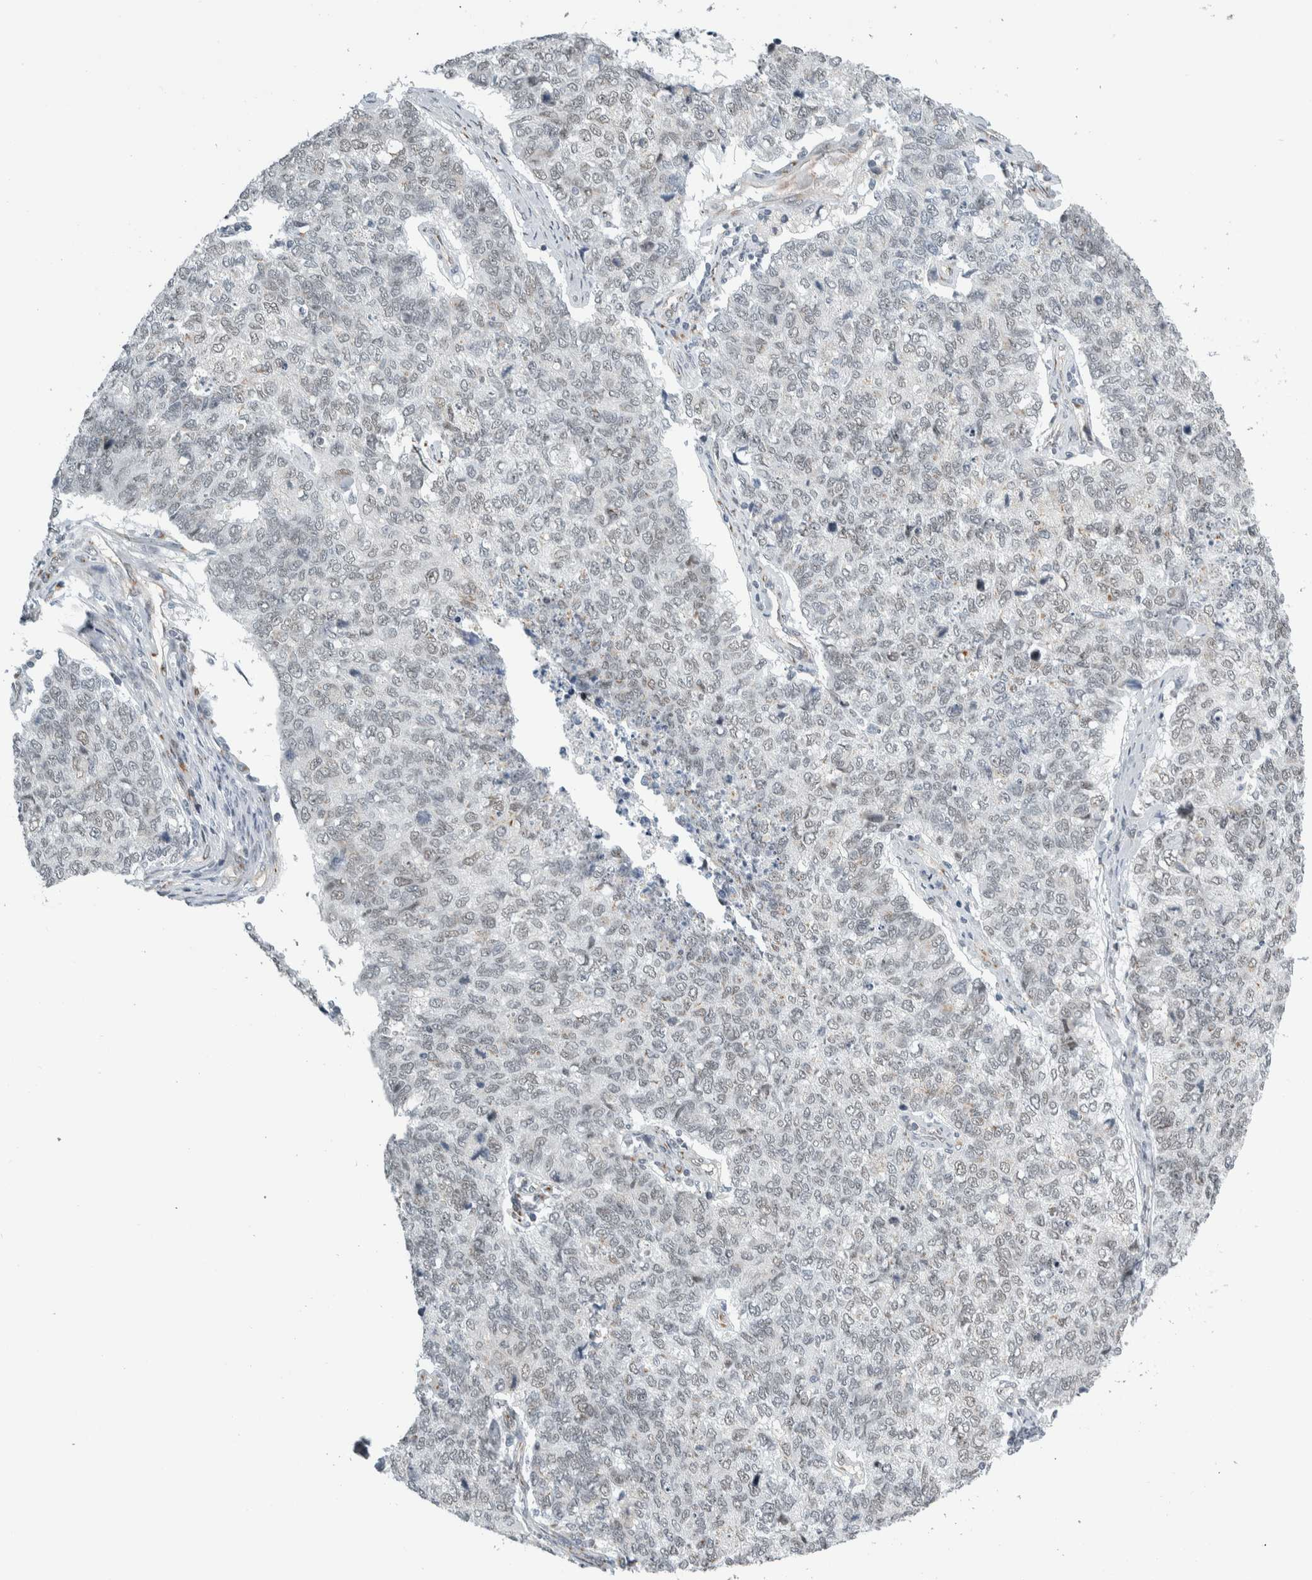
{"staining": {"intensity": "negative", "quantity": "none", "location": "none"}, "tissue": "cervical cancer", "cell_type": "Tumor cells", "image_type": "cancer", "snomed": [{"axis": "morphology", "description": "Squamous cell carcinoma, NOS"}, {"axis": "topography", "description": "Cervix"}], "caption": "Human squamous cell carcinoma (cervical) stained for a protein using immunohistochemistry shows no staining in tumor cells.", "gene": "ZMYND8", "patient": {"sex": "female", "age": 63}}